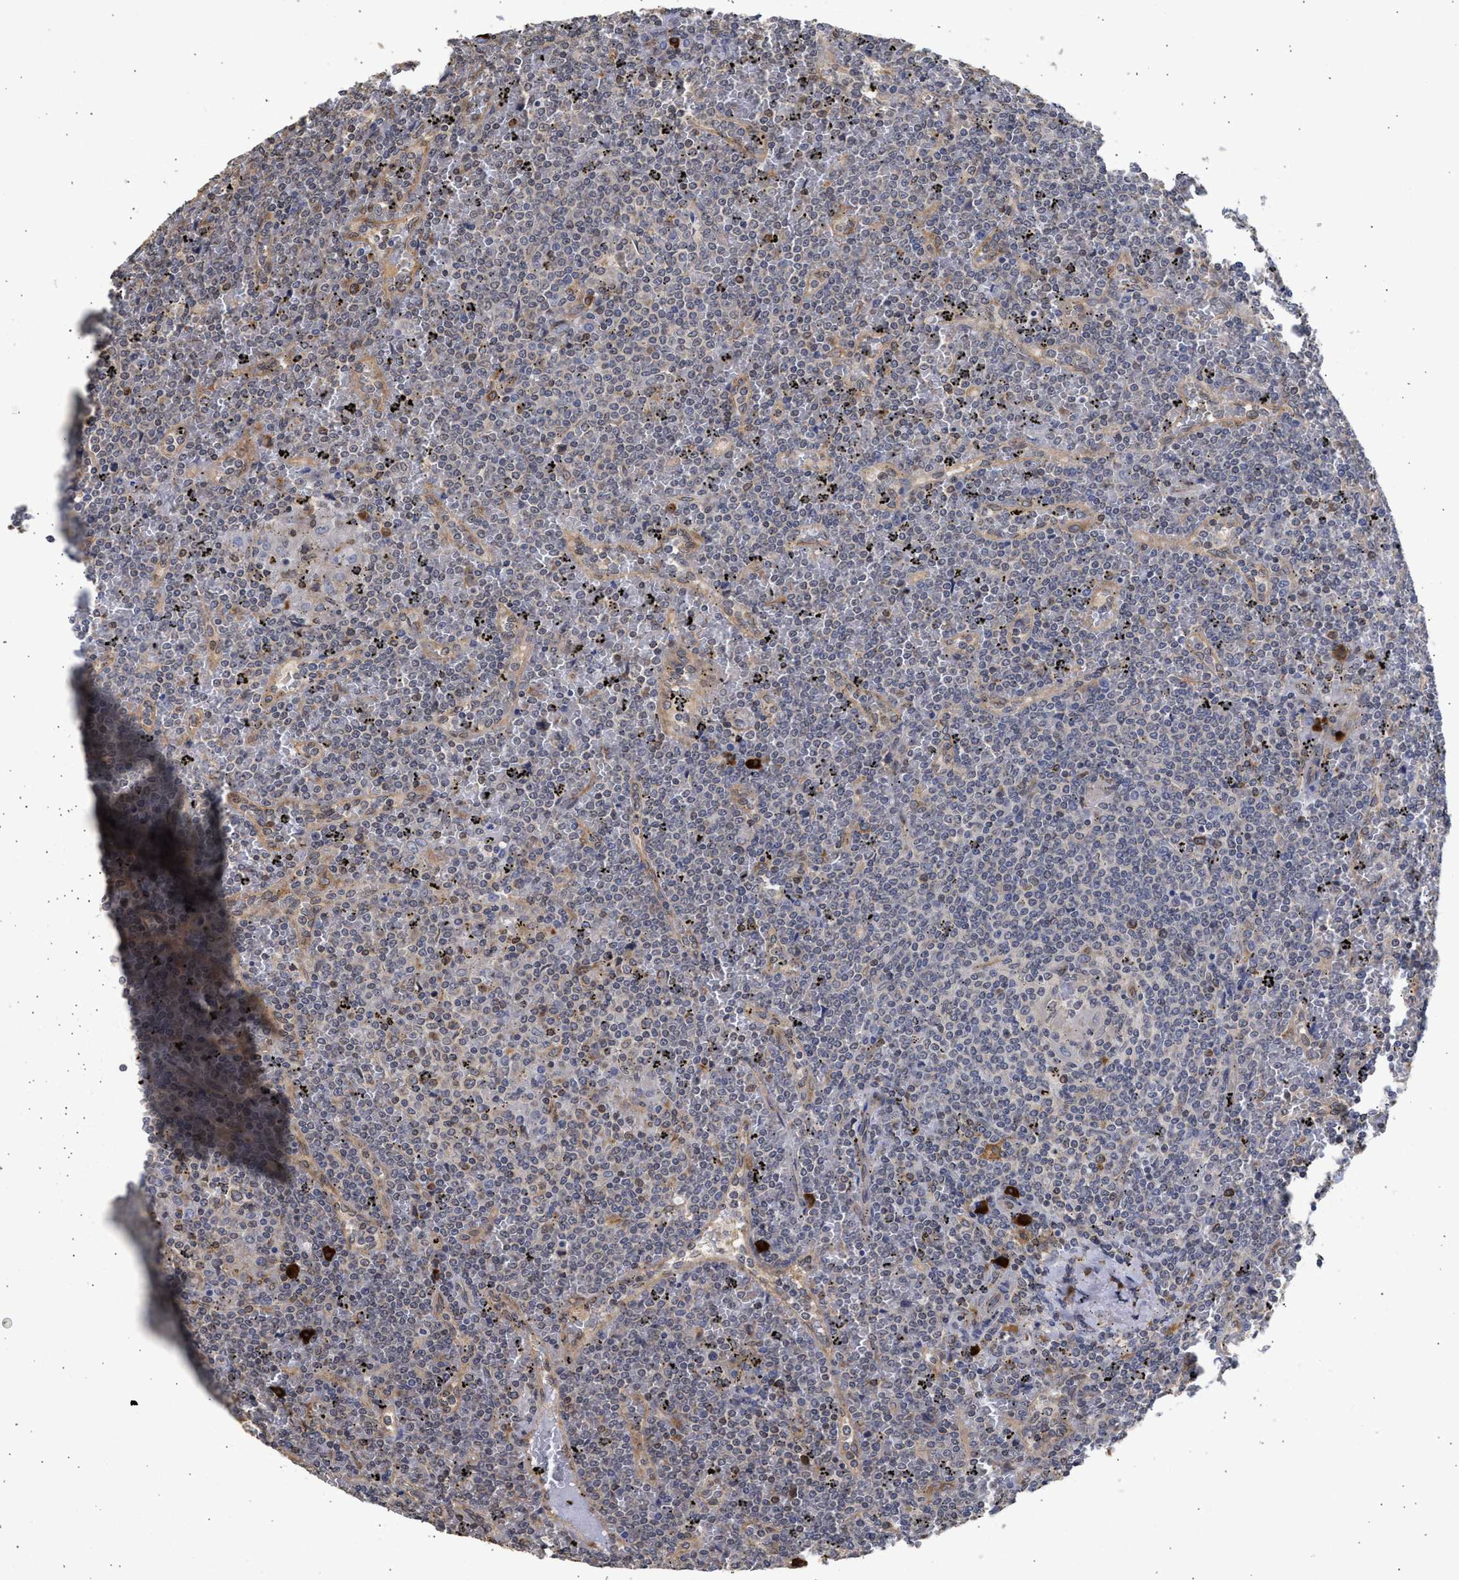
{"staining": {"intensity": "negative", "quantity": "none", "location": "none"}, "tissue": "lymphoma", "cell_type": "Tumor cells", "image_type": "cancer", "snomed": [{"axis": "morphology", "description": "Malignant lymphoma, non-Hodgkin's type, Low grade"}, {"axis": "topography", "description": "Spleen"}], "caption": "This is a photomicrograph of immunohistochemistry (IHC) staining of low-grade malignant lymphoma, non-Hodgkin's type, which shows no positivity in tumor cells.", "gene": "DNAJC1", "patient": {"sex": "female", "age": 19}}